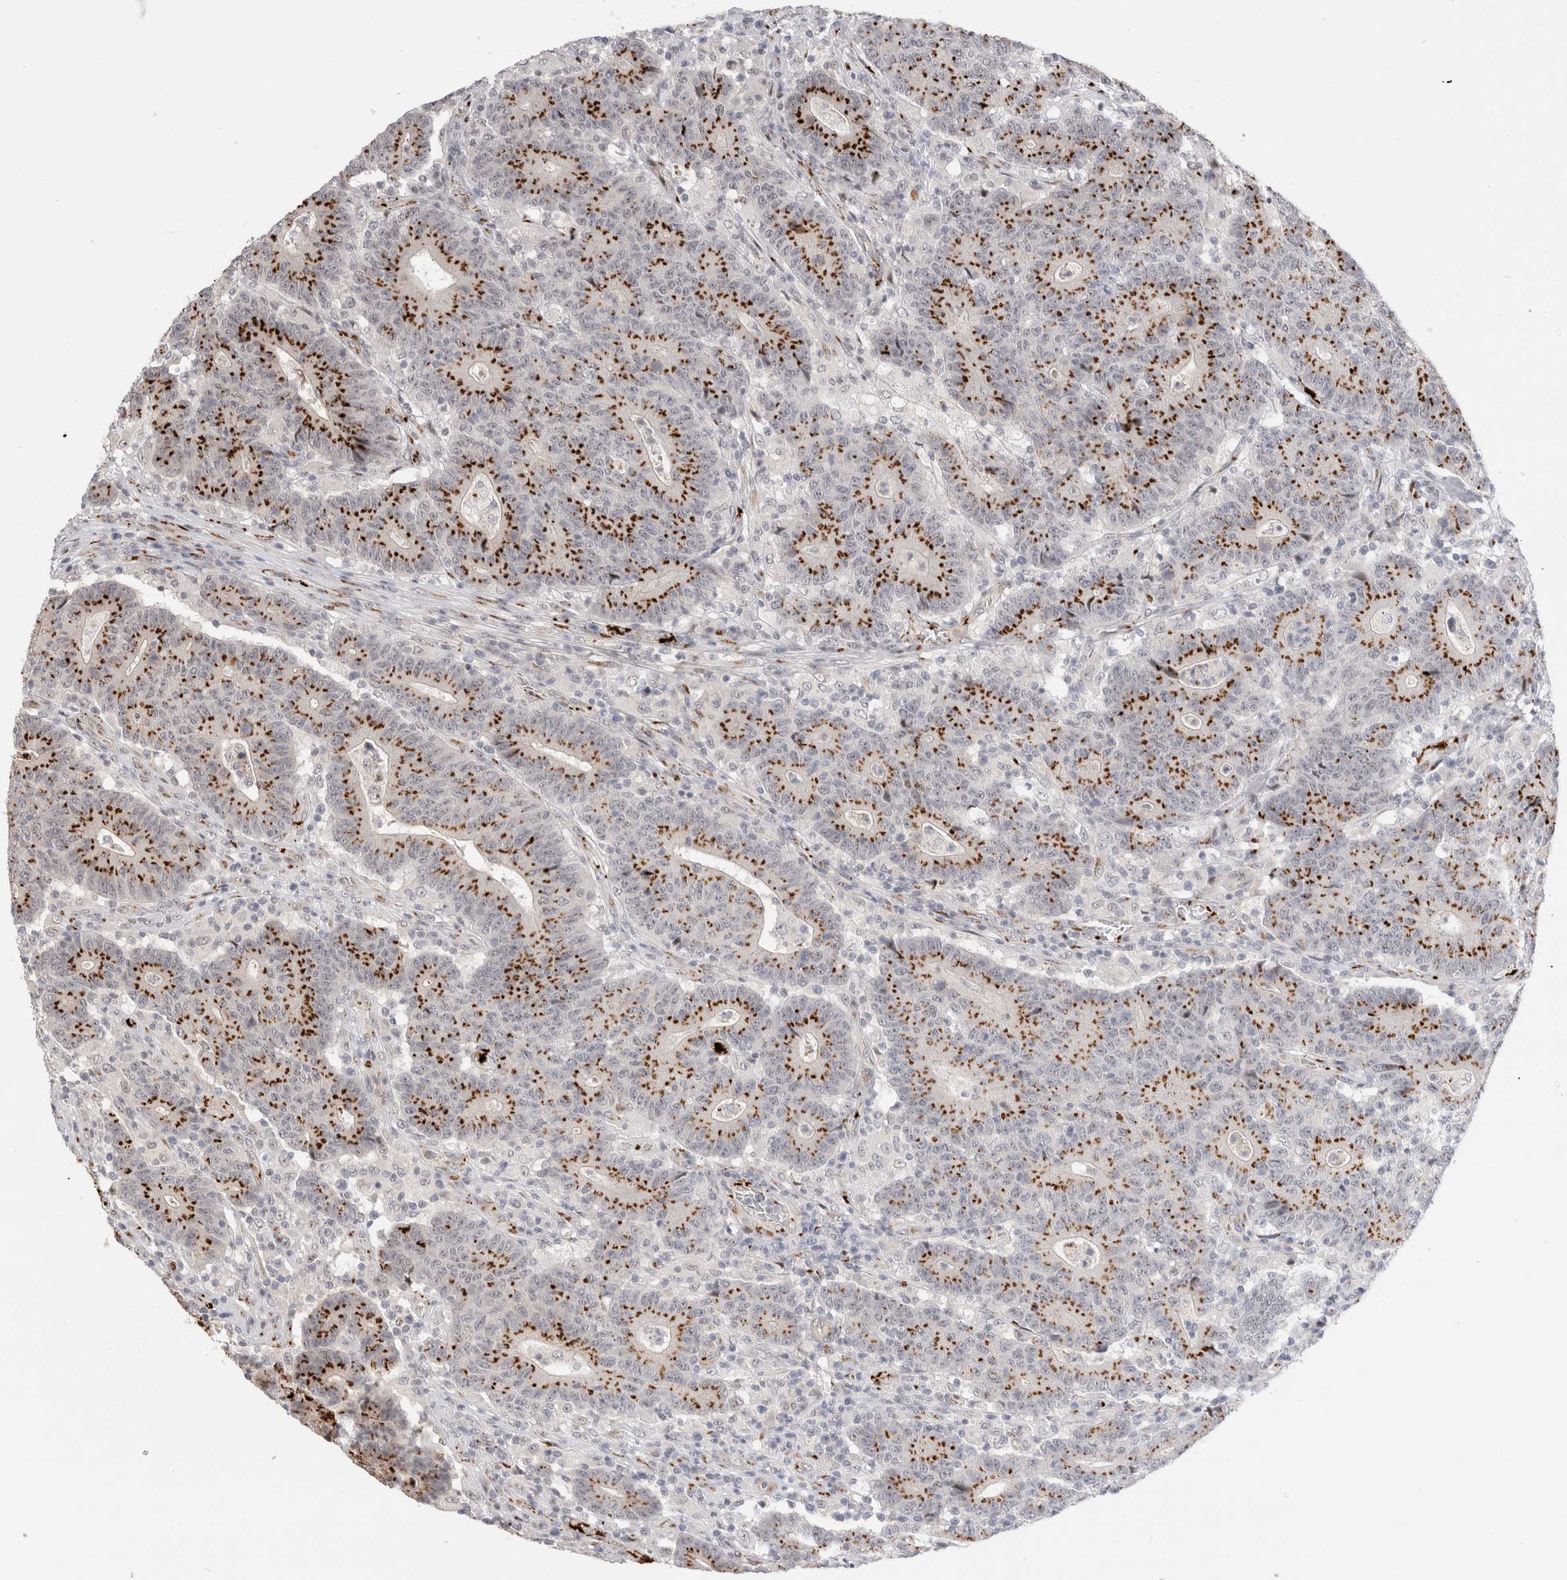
{"staining": {"intensity": "strong", "quantity": ">75%", "location": "cytoplasmic/membranous"}, "tissue": "colorectal cancer", "cell_type": "Tumor cells", "image_type": "cancer", "snomed": [{"axis": "morphology", "description": "Normal tissue, NOS"}, {"axis": "morphology", "description": "Adenocarcinoma, NOS"}, {"axis": "topography", "description": "Colon"}], "caption": "A photomicrograph of colorectal cancer (adenocarcinoma) stained for a protein displays strong cytoplasmic/membranous brown staining in tumor cells.", "gene": "VPS28", "patient": {"sex": "female", "age": 75}}